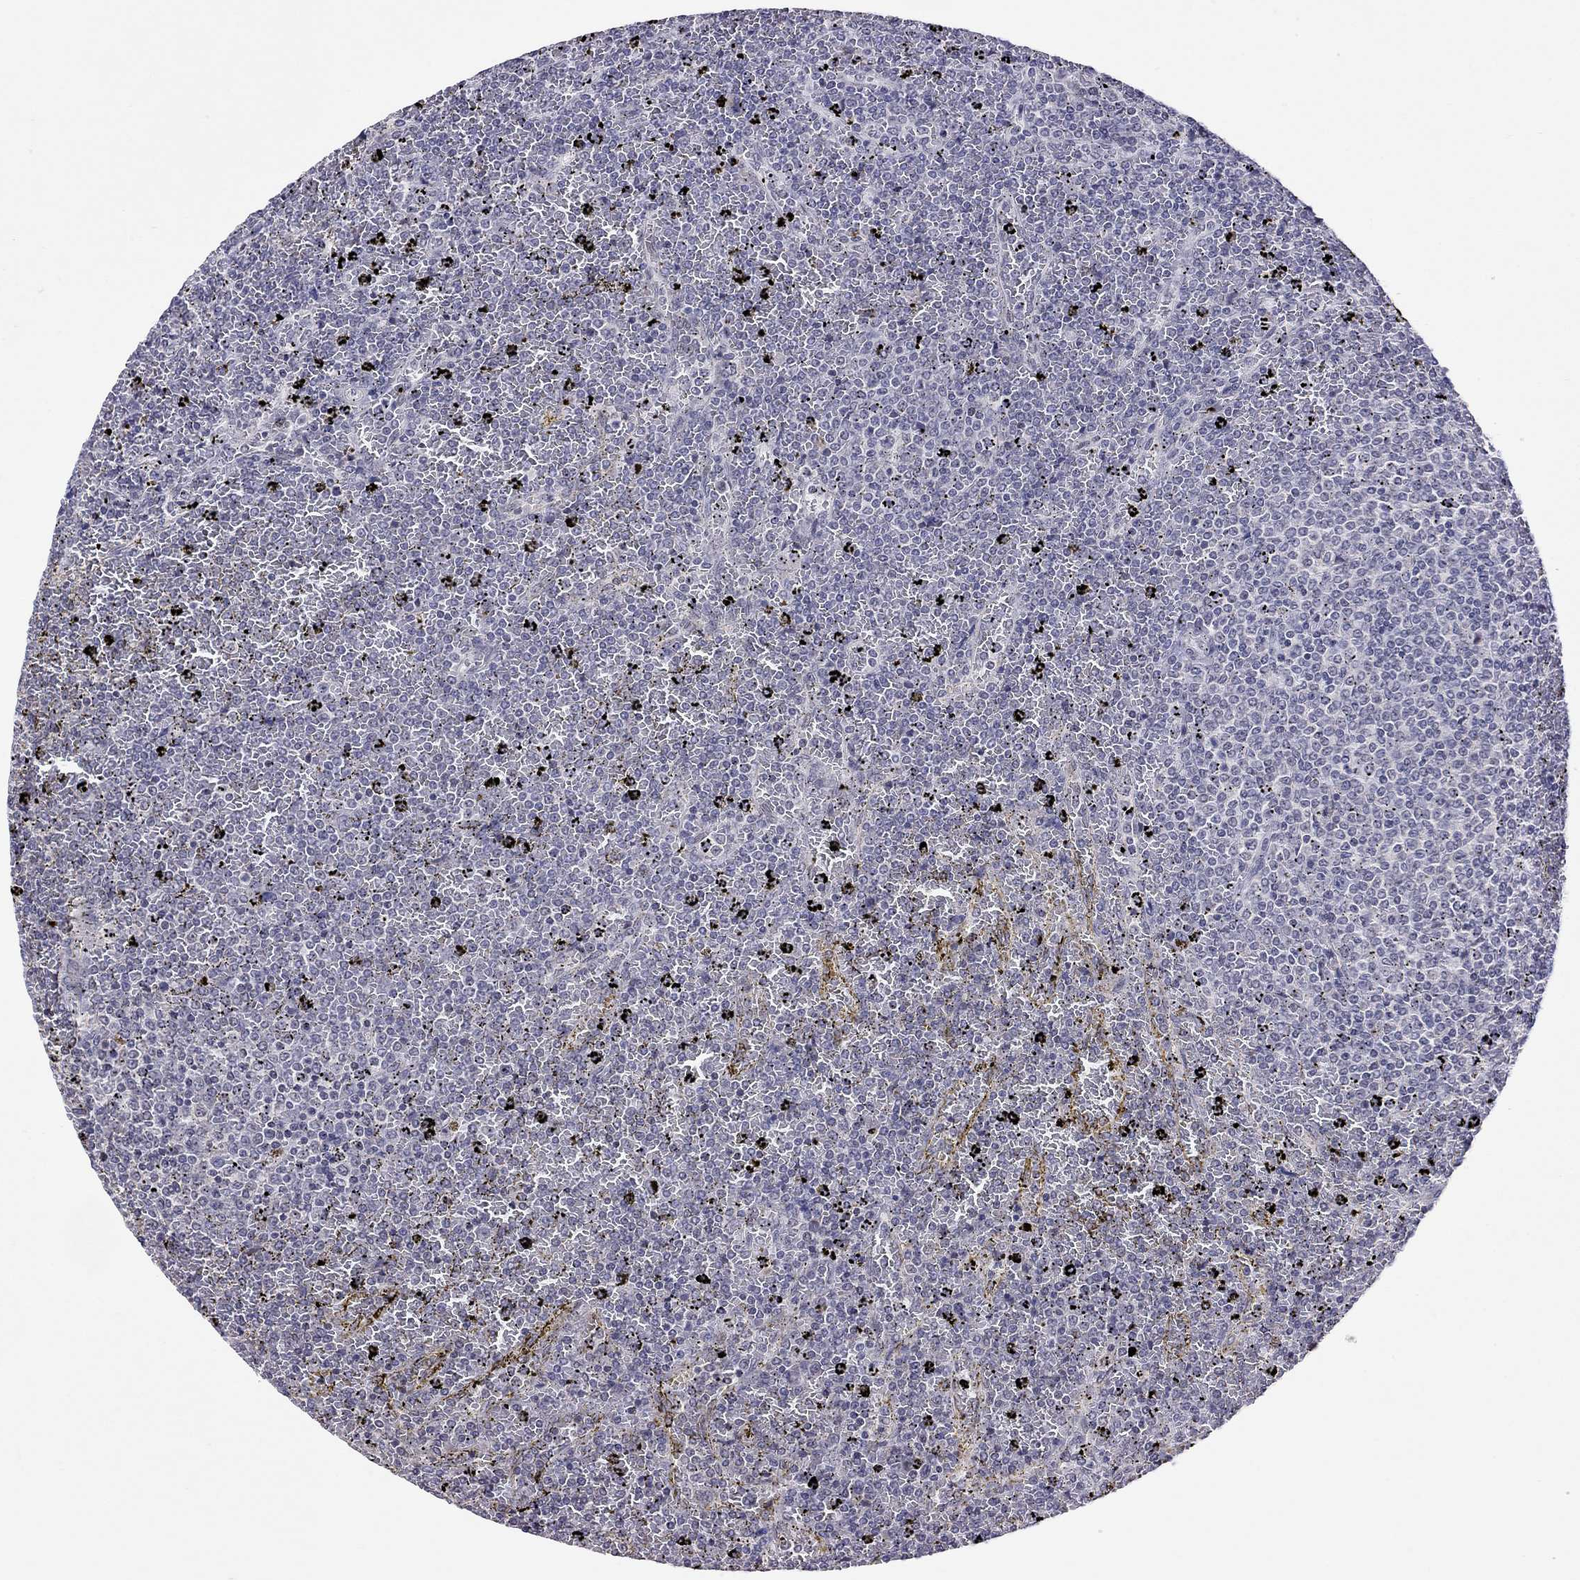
{"staining": {"intensity": "negative", "quantity": "none", "location": "none"}, "tissue": "lymphoma", "cell_type": "Tumor cells", "image_type": "cancer", "snomed": [{"axis": "morphology", "description": "Malignant lymphoma, non-Hodgkin's type, Low grade"}, {"axis": "topography", "description": "Spleen"}], "caption": "Immunohistochemistry of lymphoma exhibits no staining in tumor cells.", "gene": "HES5", "patient": {"sex": "female", "age": 77}}